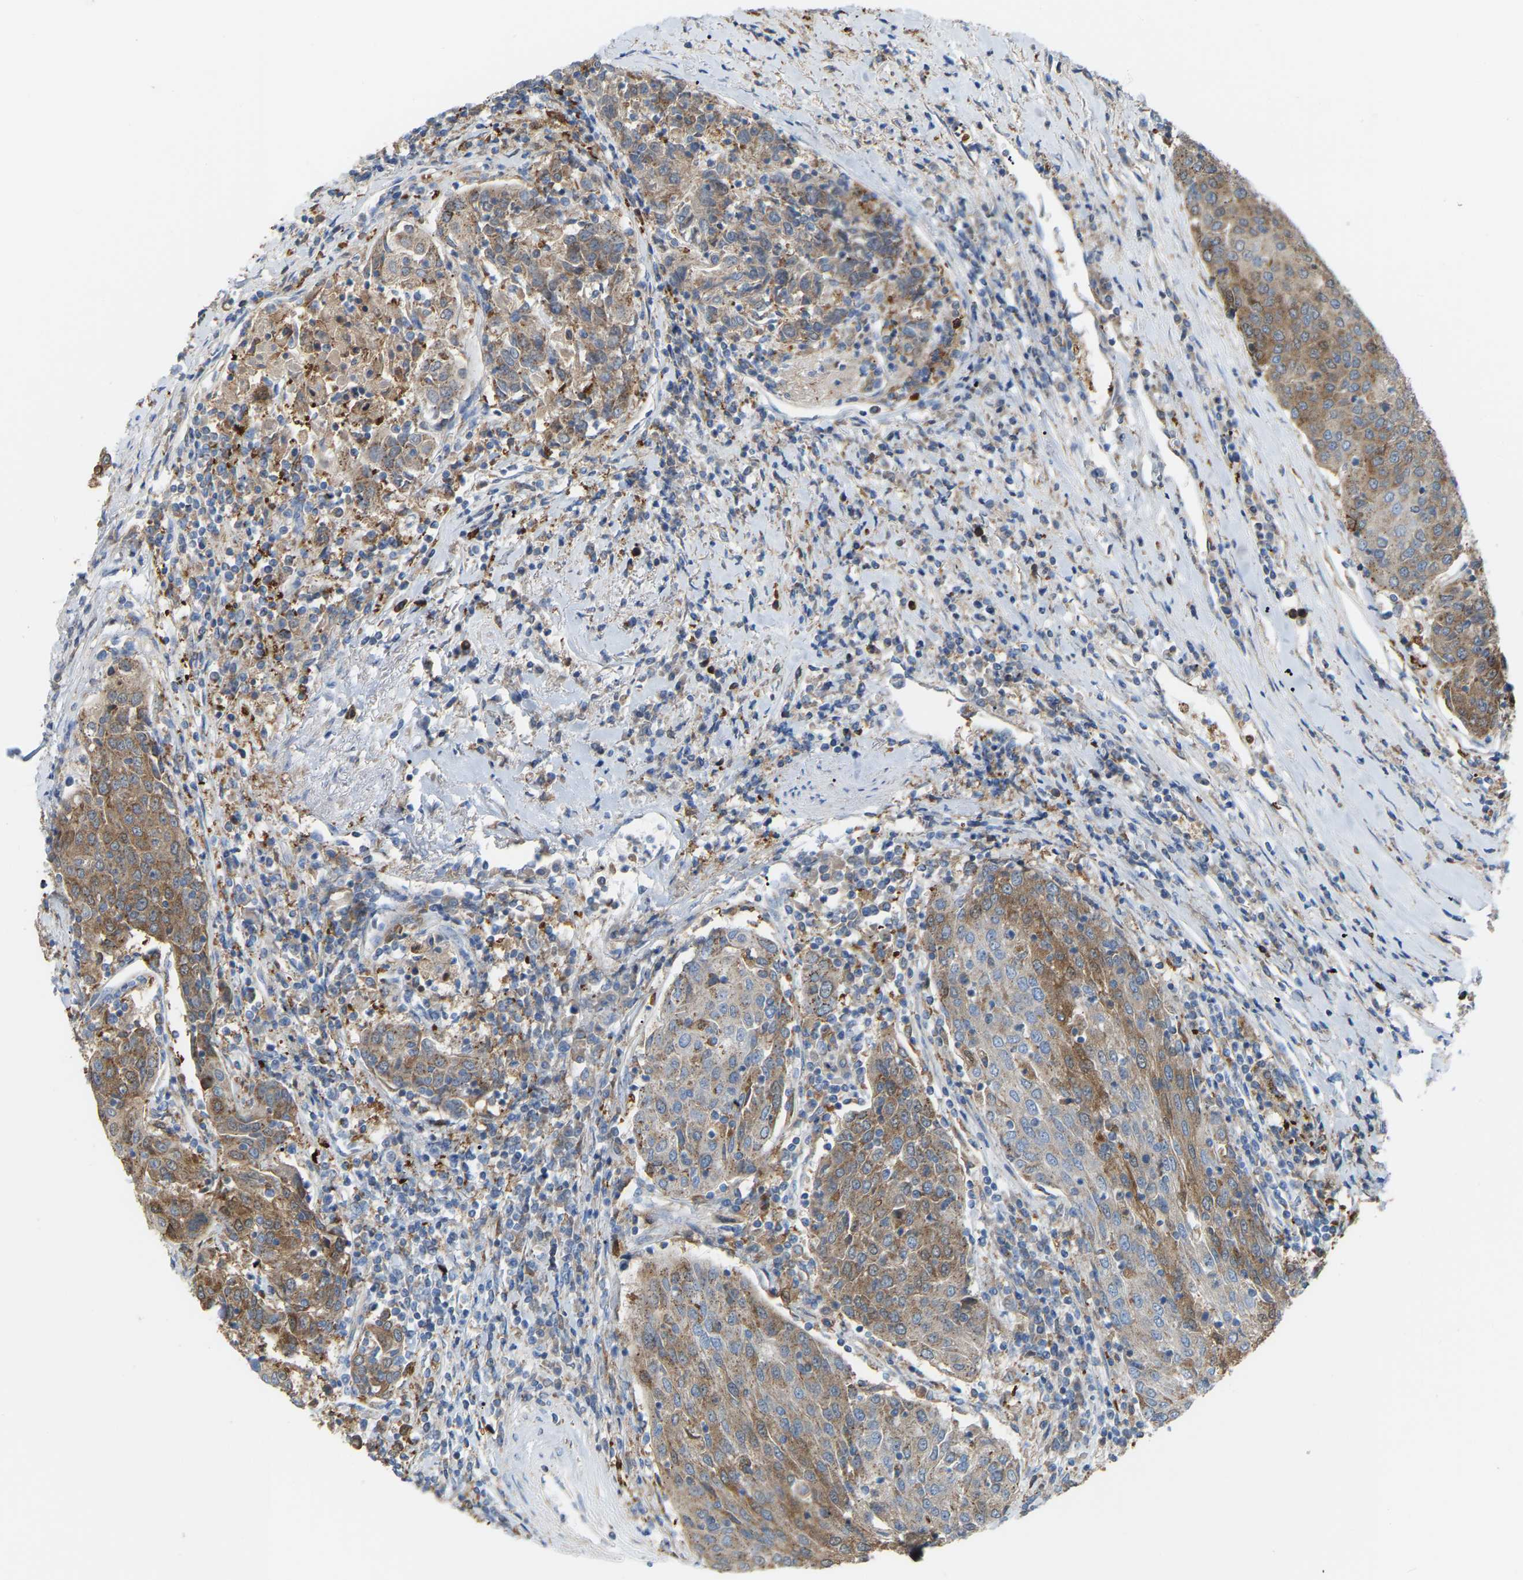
{"staining": {"intensity": "moderate", "quantity": ">75%", "location": "cytoplasmic/membranous"}, "tissue": "urothelial cancer", "cell_type": "Tumor cells", "image_type": "cancer", "snomed": [{"axis": "morphology", "description": "Urothelial carcinoma, High grade"}, {"axis": "topography", "description": "Urinary bladder"}], "caption": "Brown immunohistochemical staining in human urothelial cancer exhibits moderate cytoplasmic/membranous expression in approximately >75% of tumor cells.", "gene": "CROT", "patient": {"sex": "female", "age": 85}}